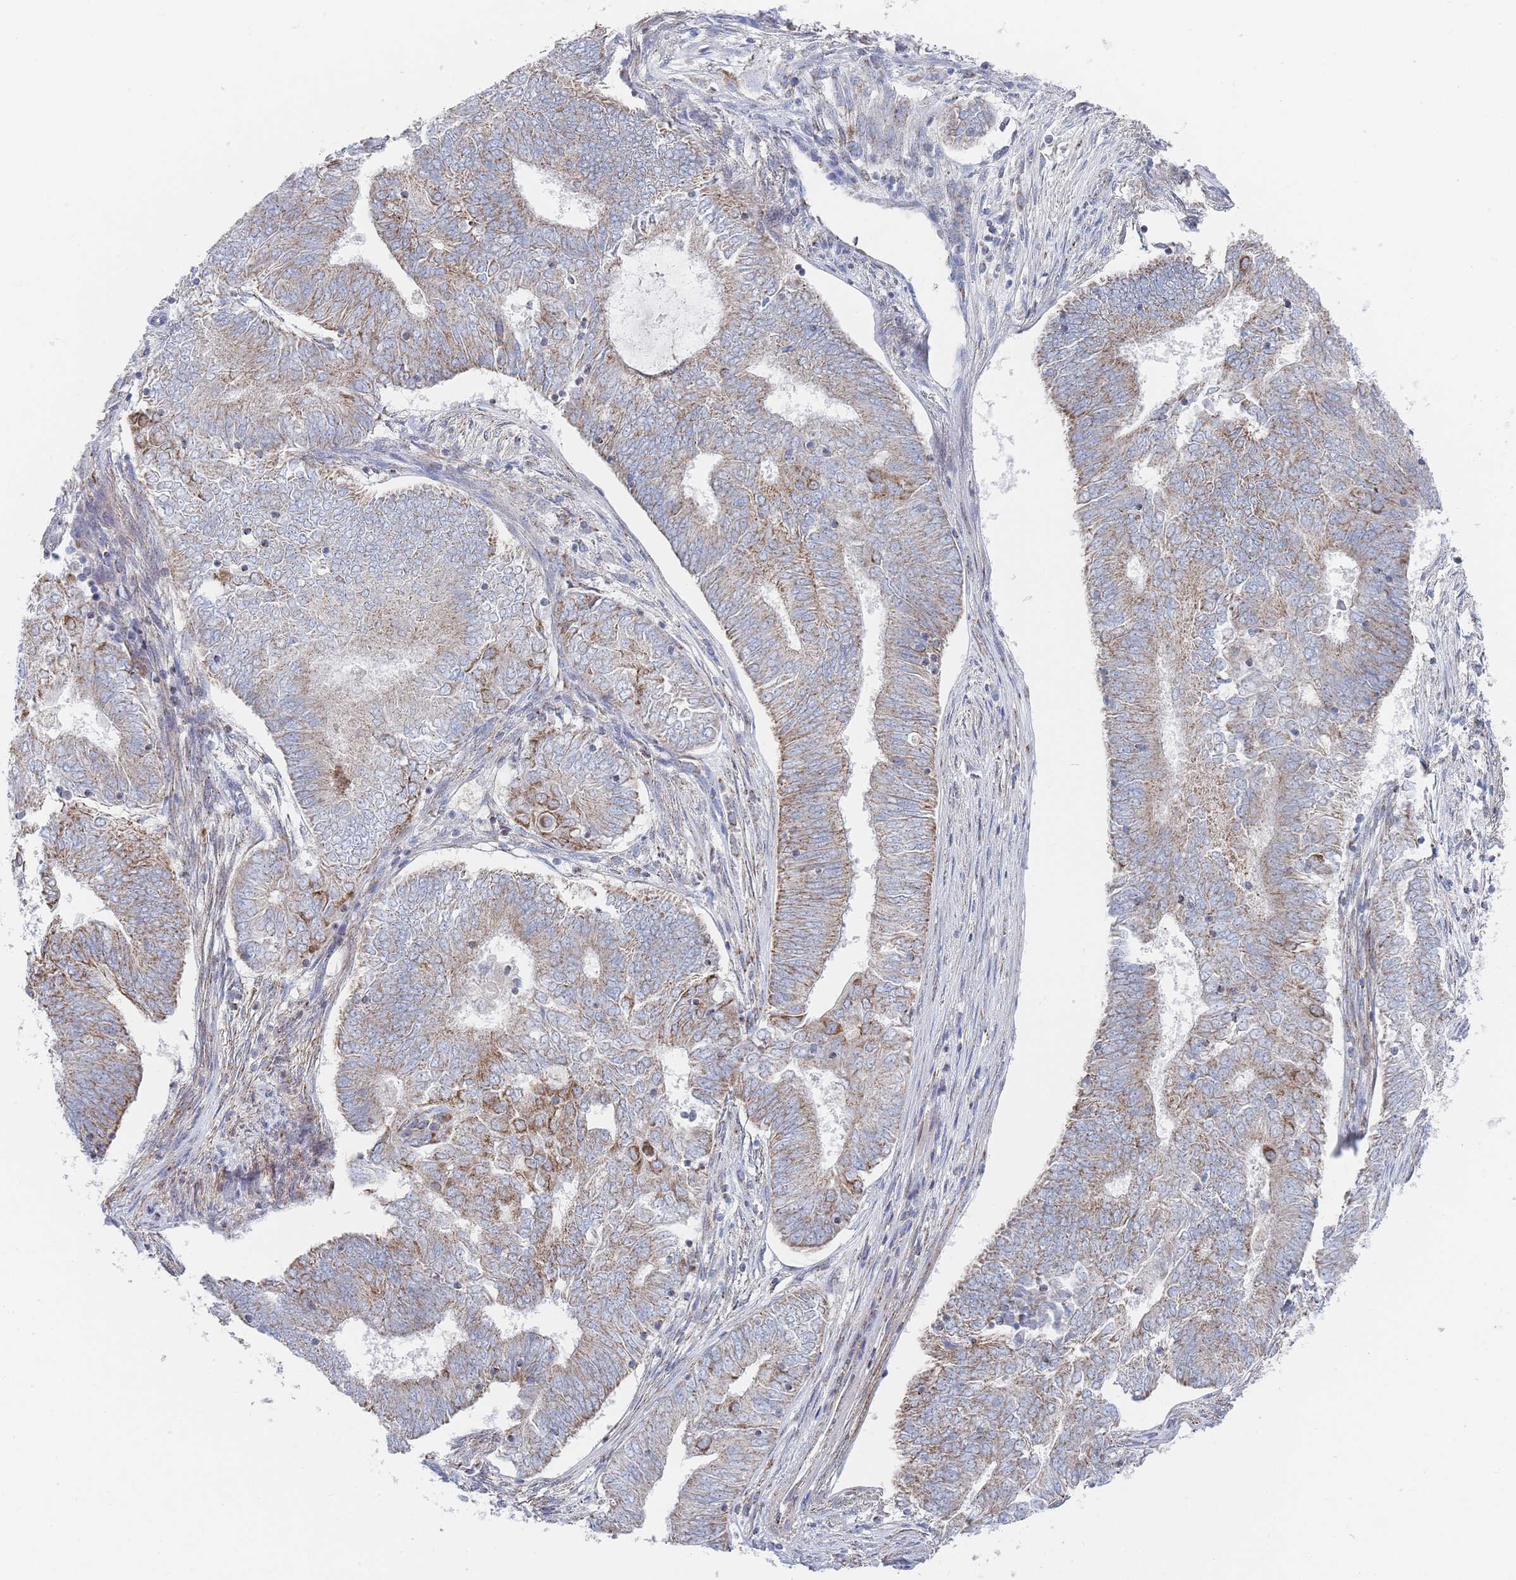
{"staining": {"intensity": "moderate", "quantity": "25%-75%", "location": "cytoplasmic/membranous"}, "tissue": "endometrial cancer", "cell_type": "Tumor cells", "image_type": "cancer", "snomed": [{"axis": "morphology", "description": "Adenocarcinoma, NOS"}, {"axis": "topography", "description": "Endometrium"}], "caption": "Adenocarcinoma (endometrial) tissue displays moderate cytoplasmic/membranous expression in about 25%-75% of tumor cells", "gene": "IKZF4", "patient": {"sex": "female", "age": 62}}